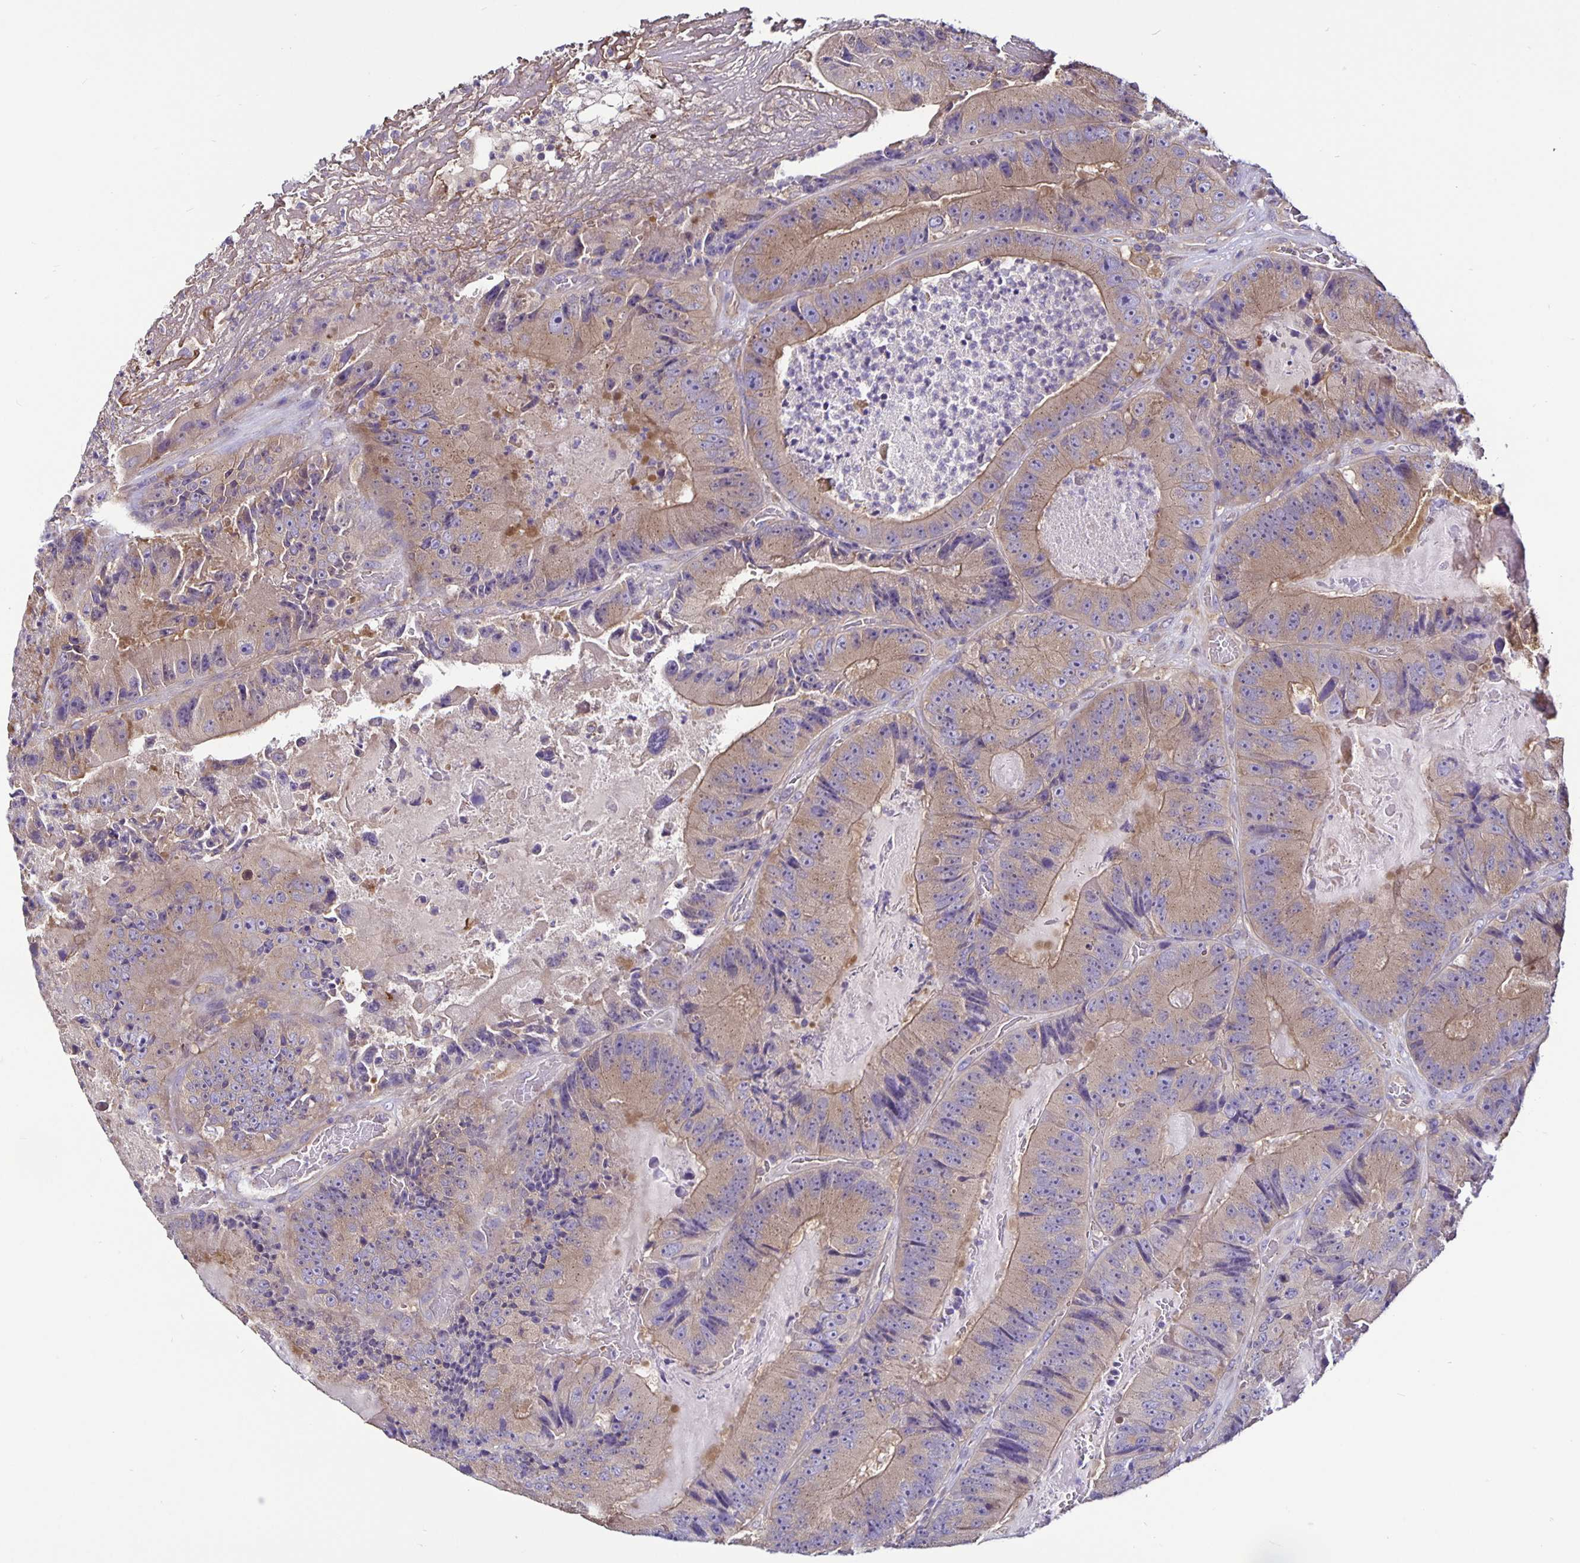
{"staining": {"intensity": "moderate", "quantity": "25%-75%", "location": "cytoplasmic/membranous"}, "tissue": "colorectal cancer", "cell_type": "Tumor cells", "image_type": "cancer", "snomed": [{"axis": "morphology", "description": "Adenocarcinoma, NOS"}, {"axis": "topography", "description": "Colon"}], "caption": "DAB immunohistochemical staining of colorectal adenocarcinoma exhibits moderate cytoplasmic/membranous protein positivity in about 25%-75% of tumor cells.", "gene": "SNX5", "patient": {"sex": "female", "age": 86}}